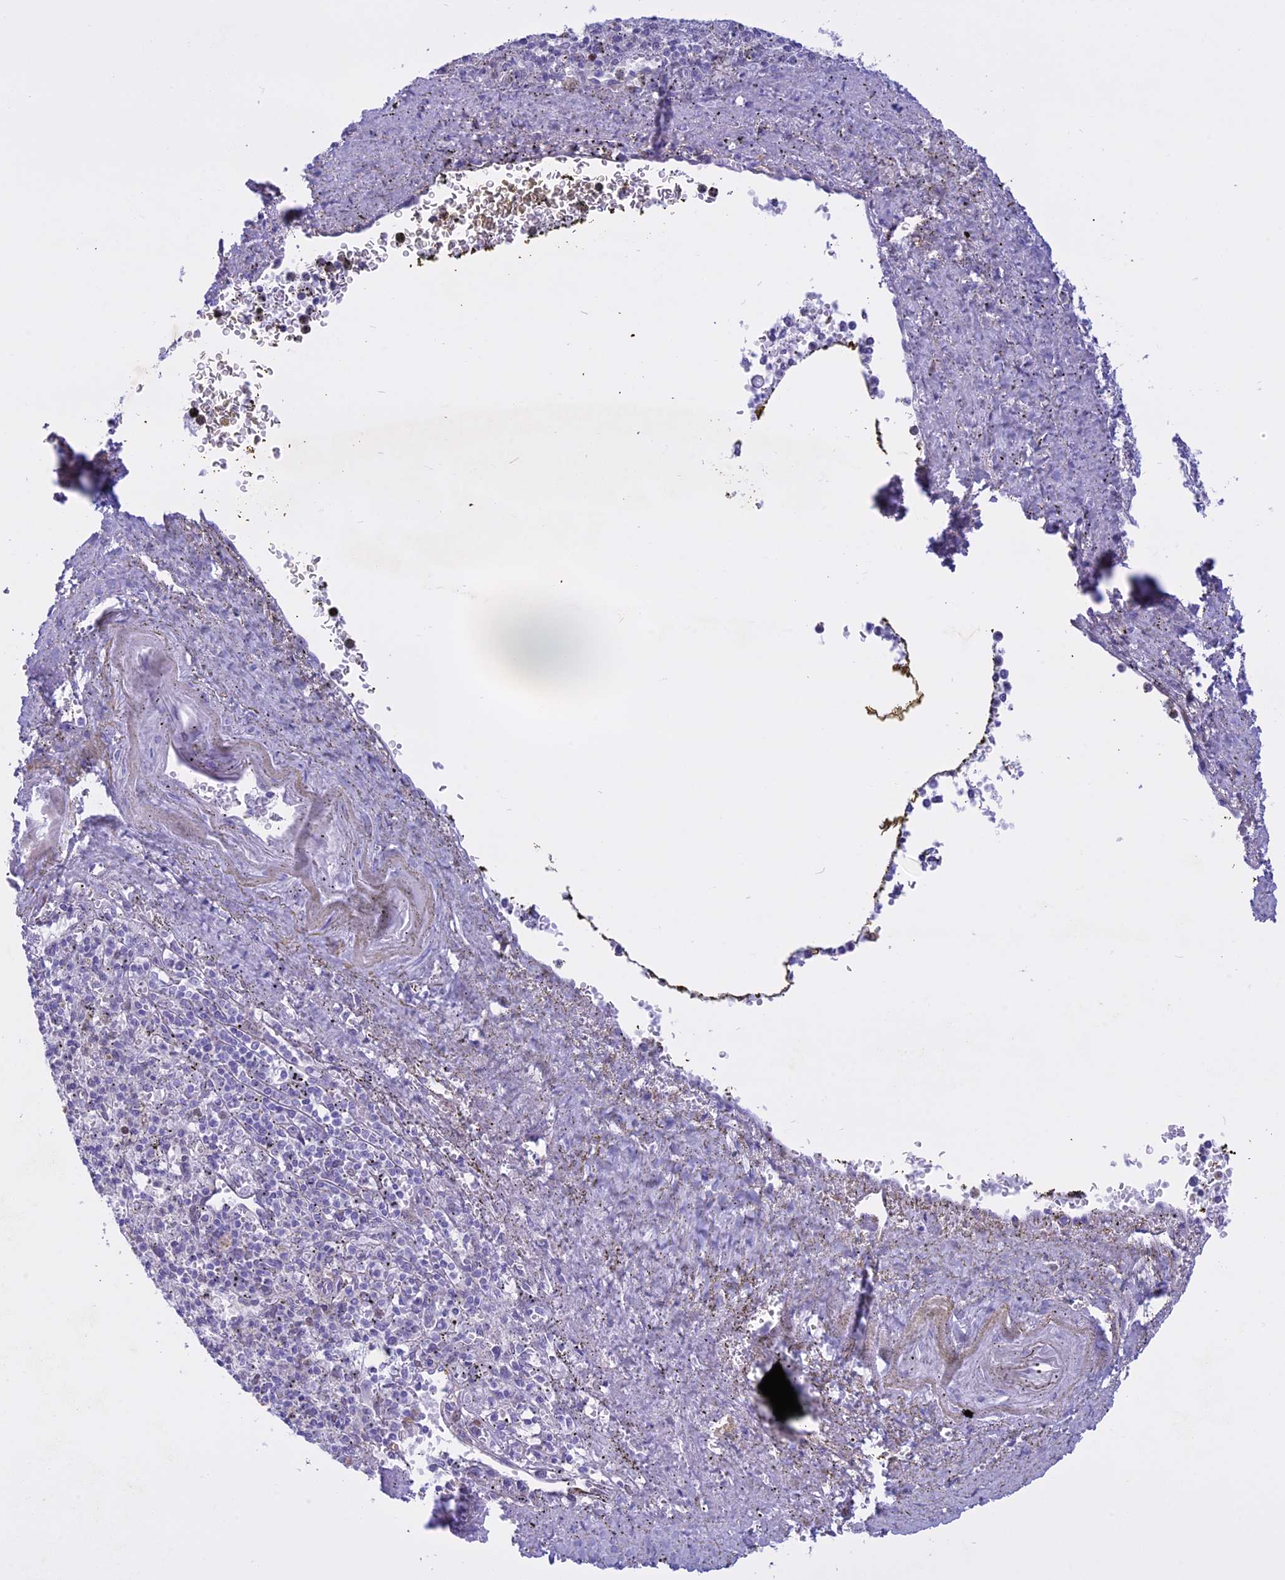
{"staining": {"intensity": "negative", "quantity": "none", "location": "none"}, "tissue": "spleen", "cell_type": "Cells in red pulp", "image_type": "normal", "snomed": [{"axis": "morphology", "description": "Normal tissue, NOS"}, {"axis": "topography", "description": "Spleen"}], "caption": "Immunohistochemistry photomicrograph of normal spleen: spleen stained with DAB demonstrates no significant protein staining in cells in red pulp. (Stains: DAB immunohistochemistry (IHC) with hematoxylin counter stain, Microscopy: brightfield microscopy at high magnification).", "gene": "LHFPL2", "patient": {"sex": "male", "age": 72}}